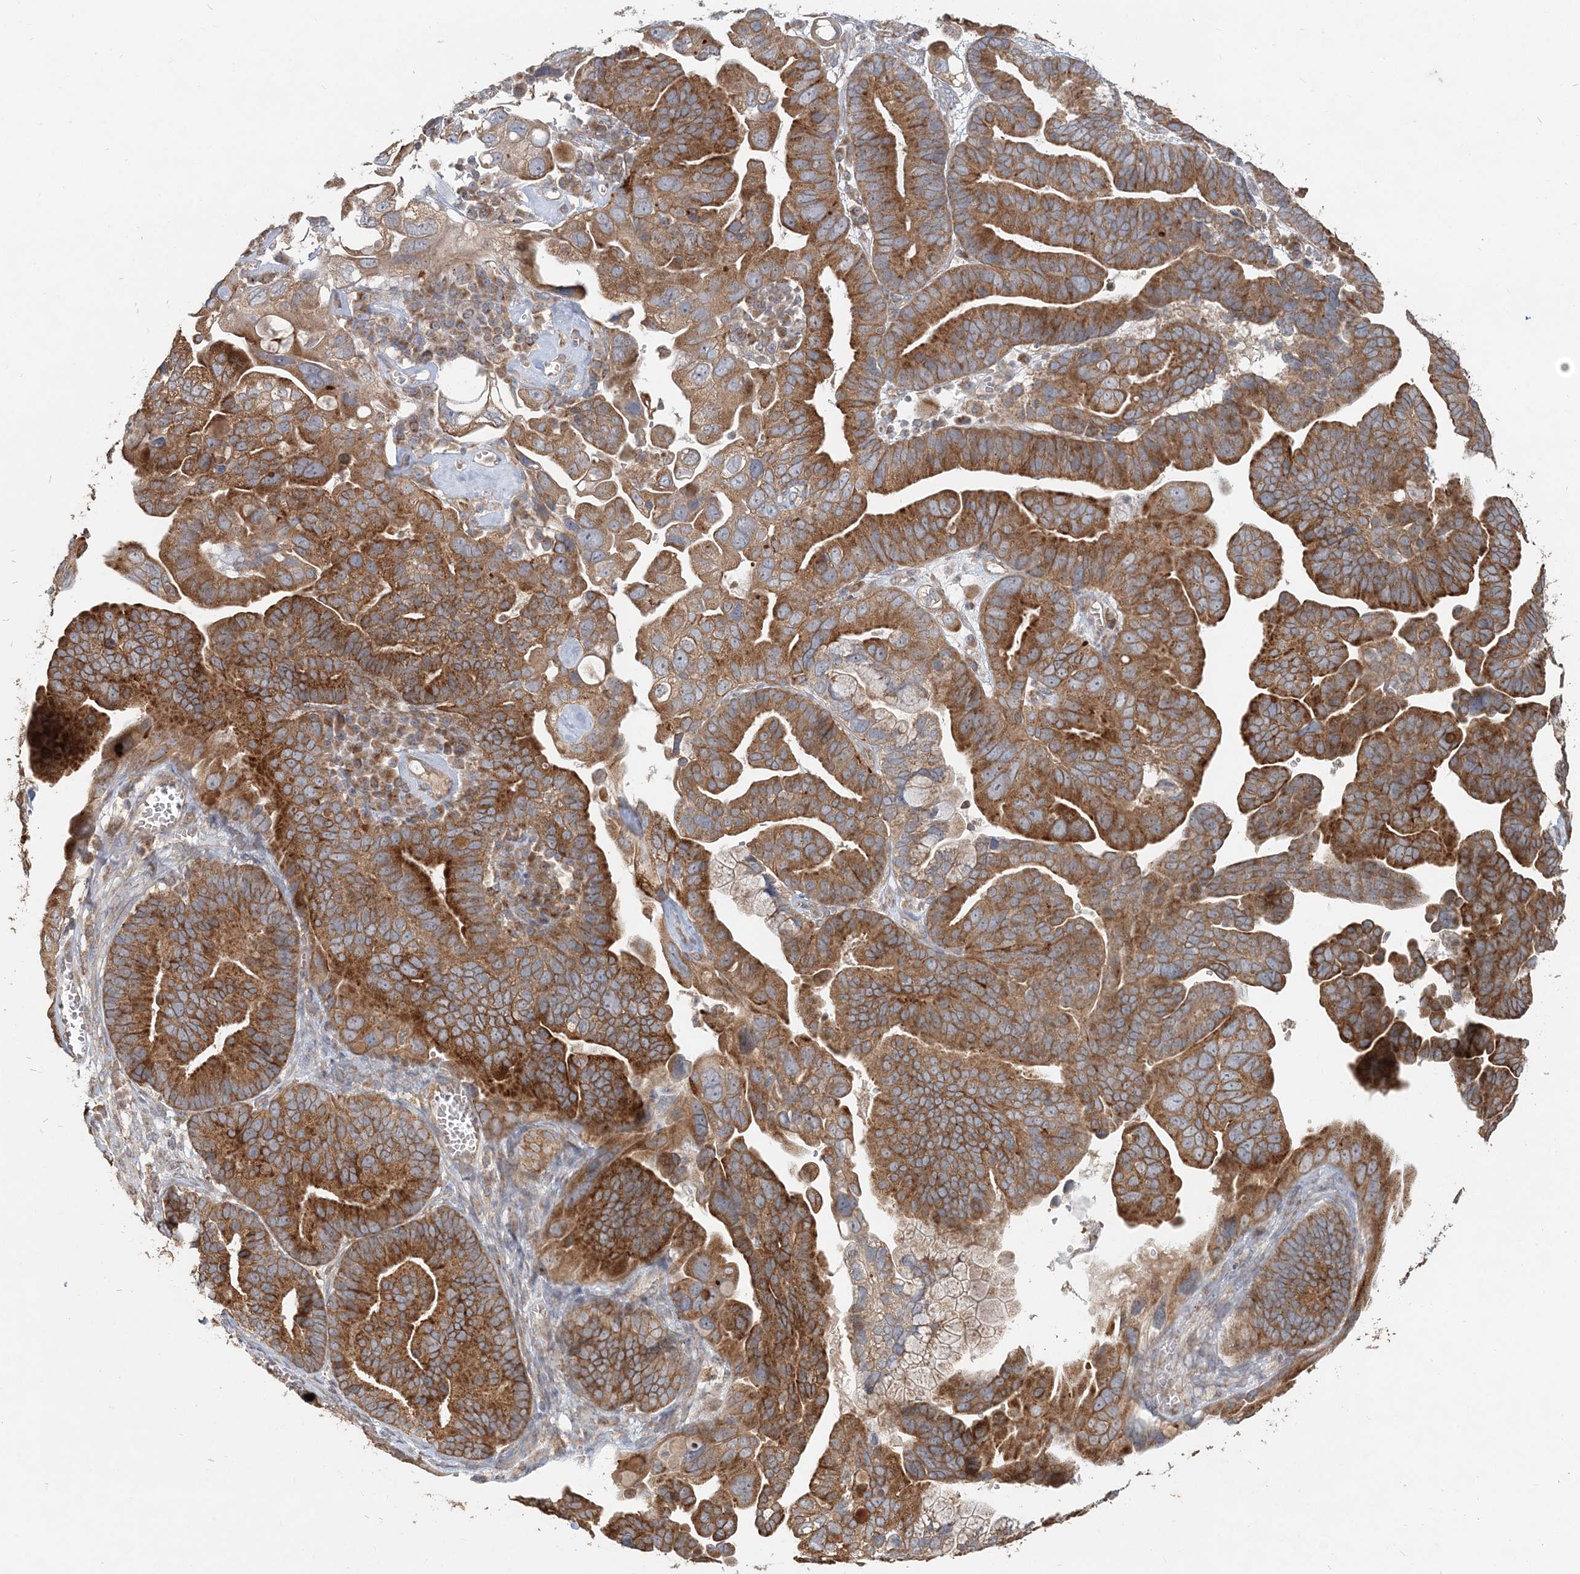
{"staining": {"intensity": "strong", "quantity": ">75%", "location": "cytoplasmic/membranous"}, "tissue": "ovarian cancer", "cell_type": "Tumor cells", "image_type": "cancer", "snomed": [{"axis": "morphology", "description": "Cystadenocarcinoma, serous, NOS"}, {"axis": "topography", "description": "Ovary"}], "caption": "Brown immunohistochemical staining in human ovarian serous cystadenocarcinoma displays strong cytoplasmic/membranous expression in about >75% of tumor cells.", "gene": "RAB14", "patient": {"sex": "female", "age": 56}}